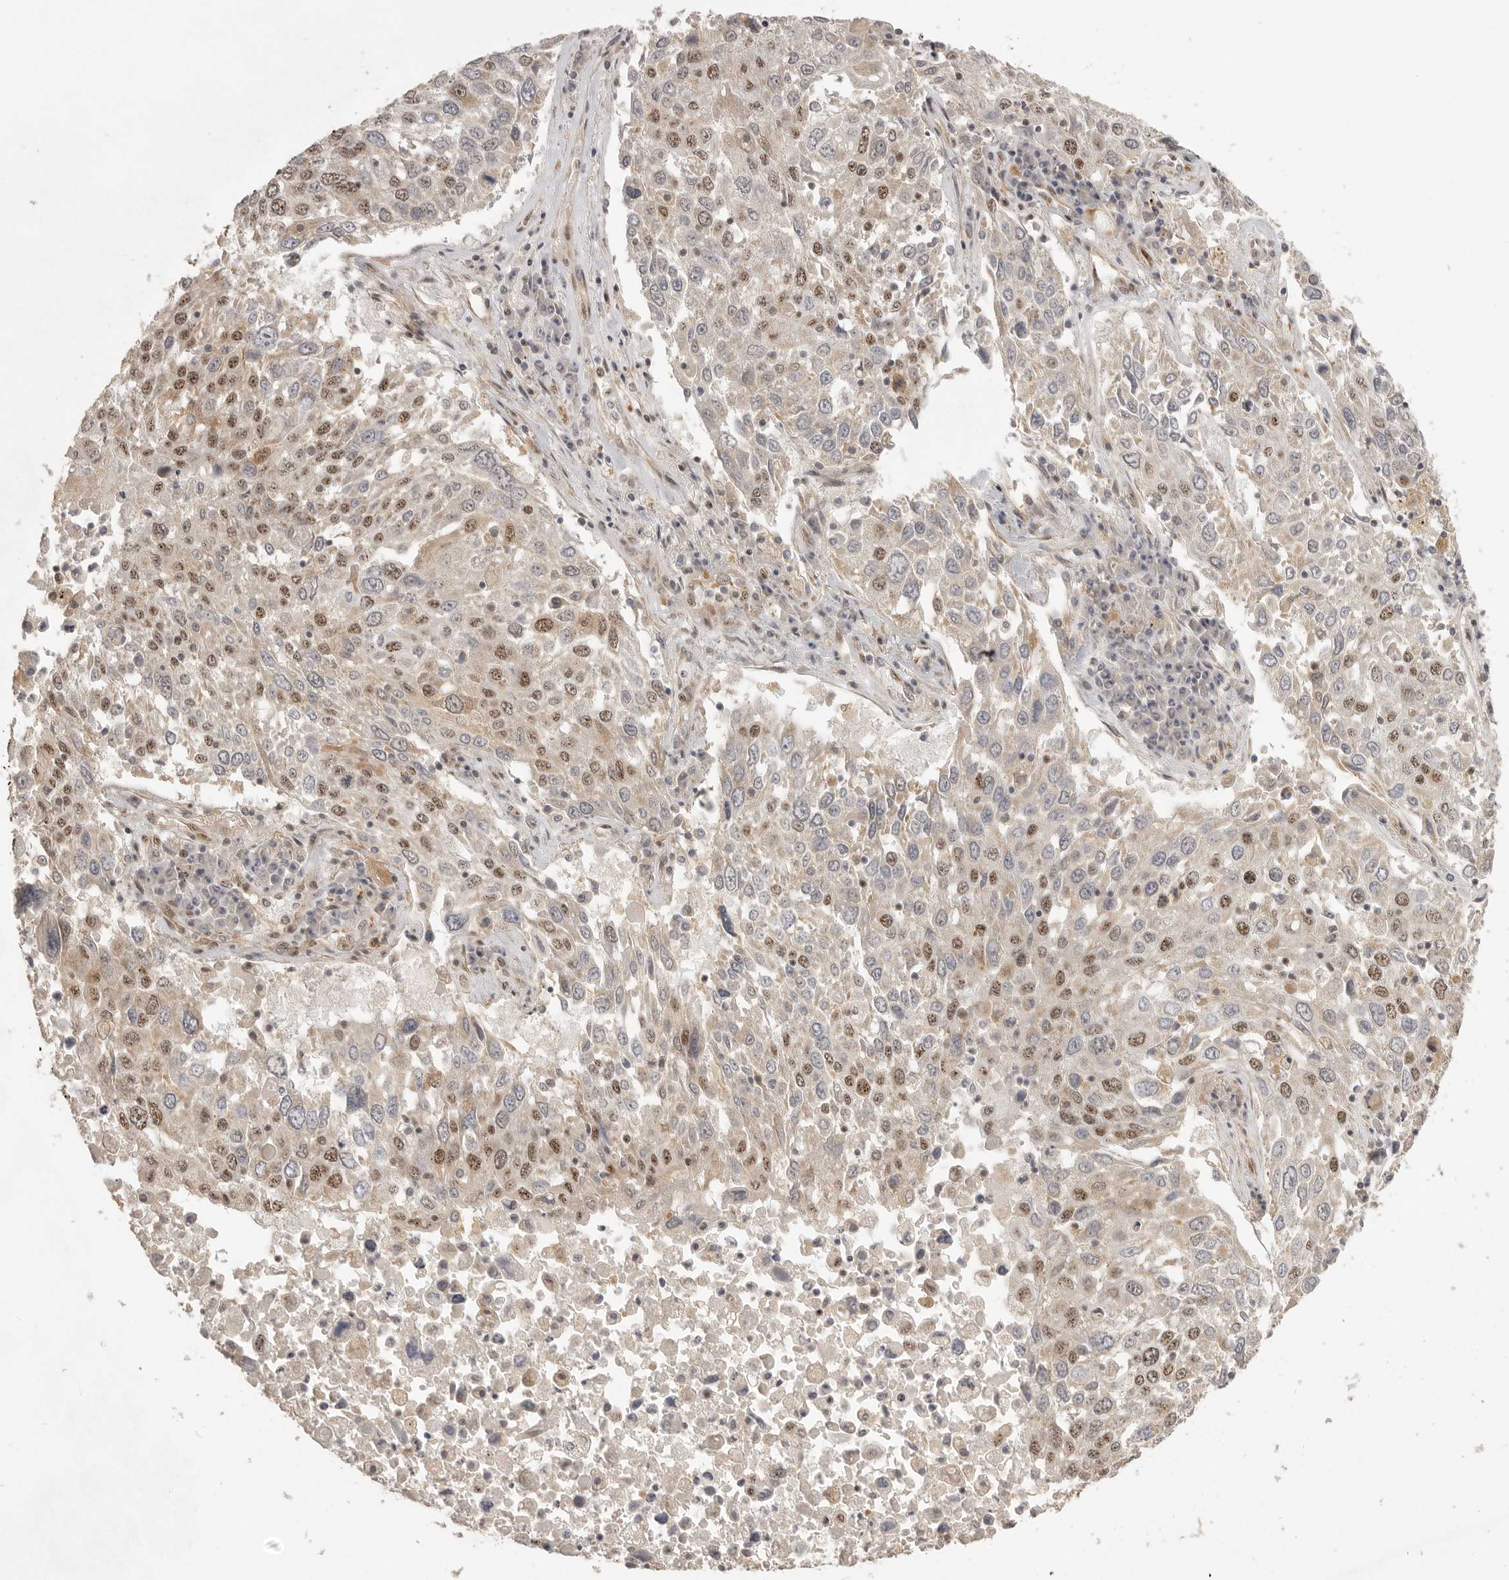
{"staining": {"intensity": "moderate", "quantity": "25%-75%", "location": "nuclear"}, "tissue": "lung cancer", "cell_type": "Tumor cells", "image_type": "cancer", "snomed": [{"axis": "morphology", "description": "Squamous cell carcinoma, NOS"}, {"axis": "topography", "description": "Lung"}], "caption": "DAB immunohistochemical staining of human lung cancer displays moderate nuclear protein staining in about 25%-75% of tumor cells. (DAB (3,3'-diaminobenzidine) IHC, brown staining for protein, blue staining for nuclei).", "gene": "POMP", "patient": {"sex": "male", "age": 65}}